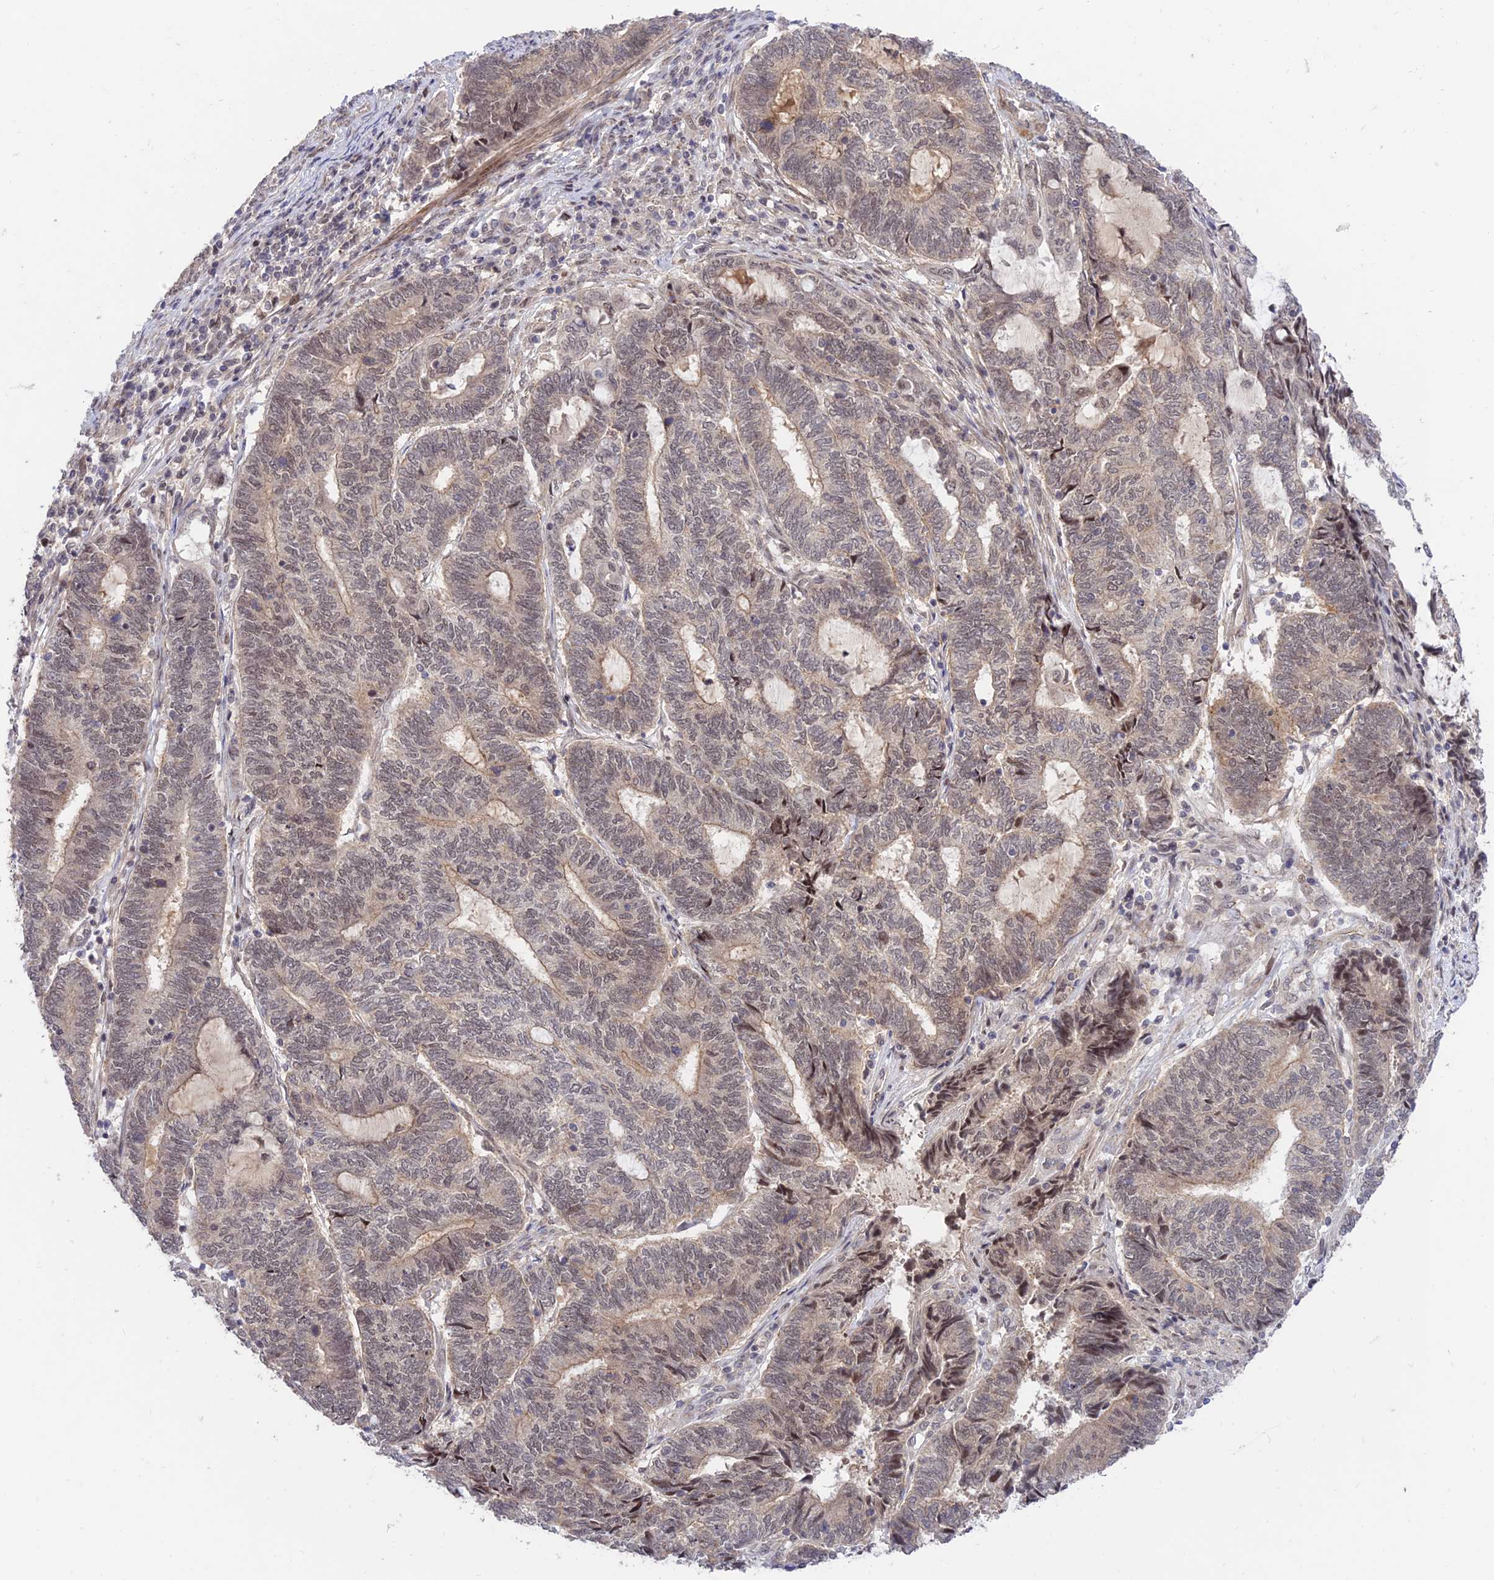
{"staining": {"intensity": "weak", "quantity": ">75%", "location": "nuclear"}, "tissue": "endometrial cancer", "cell_type": "Tumor cells", "image_type": "cancer", "snomed": [{"axis": "morphology", "description": "Adenocarcinoma, NOS"}, {"axis": "topography", "description": "Uterus"}, {"axis": "topography", "description": "Endometrium"}], "caption": "Human endometrial cancer (adenocarcinoma) stained with a protein marker displays weak staining in tumor cells.", "gene": "ZNF85", "patient": {"sex": "female", "age": 70}}